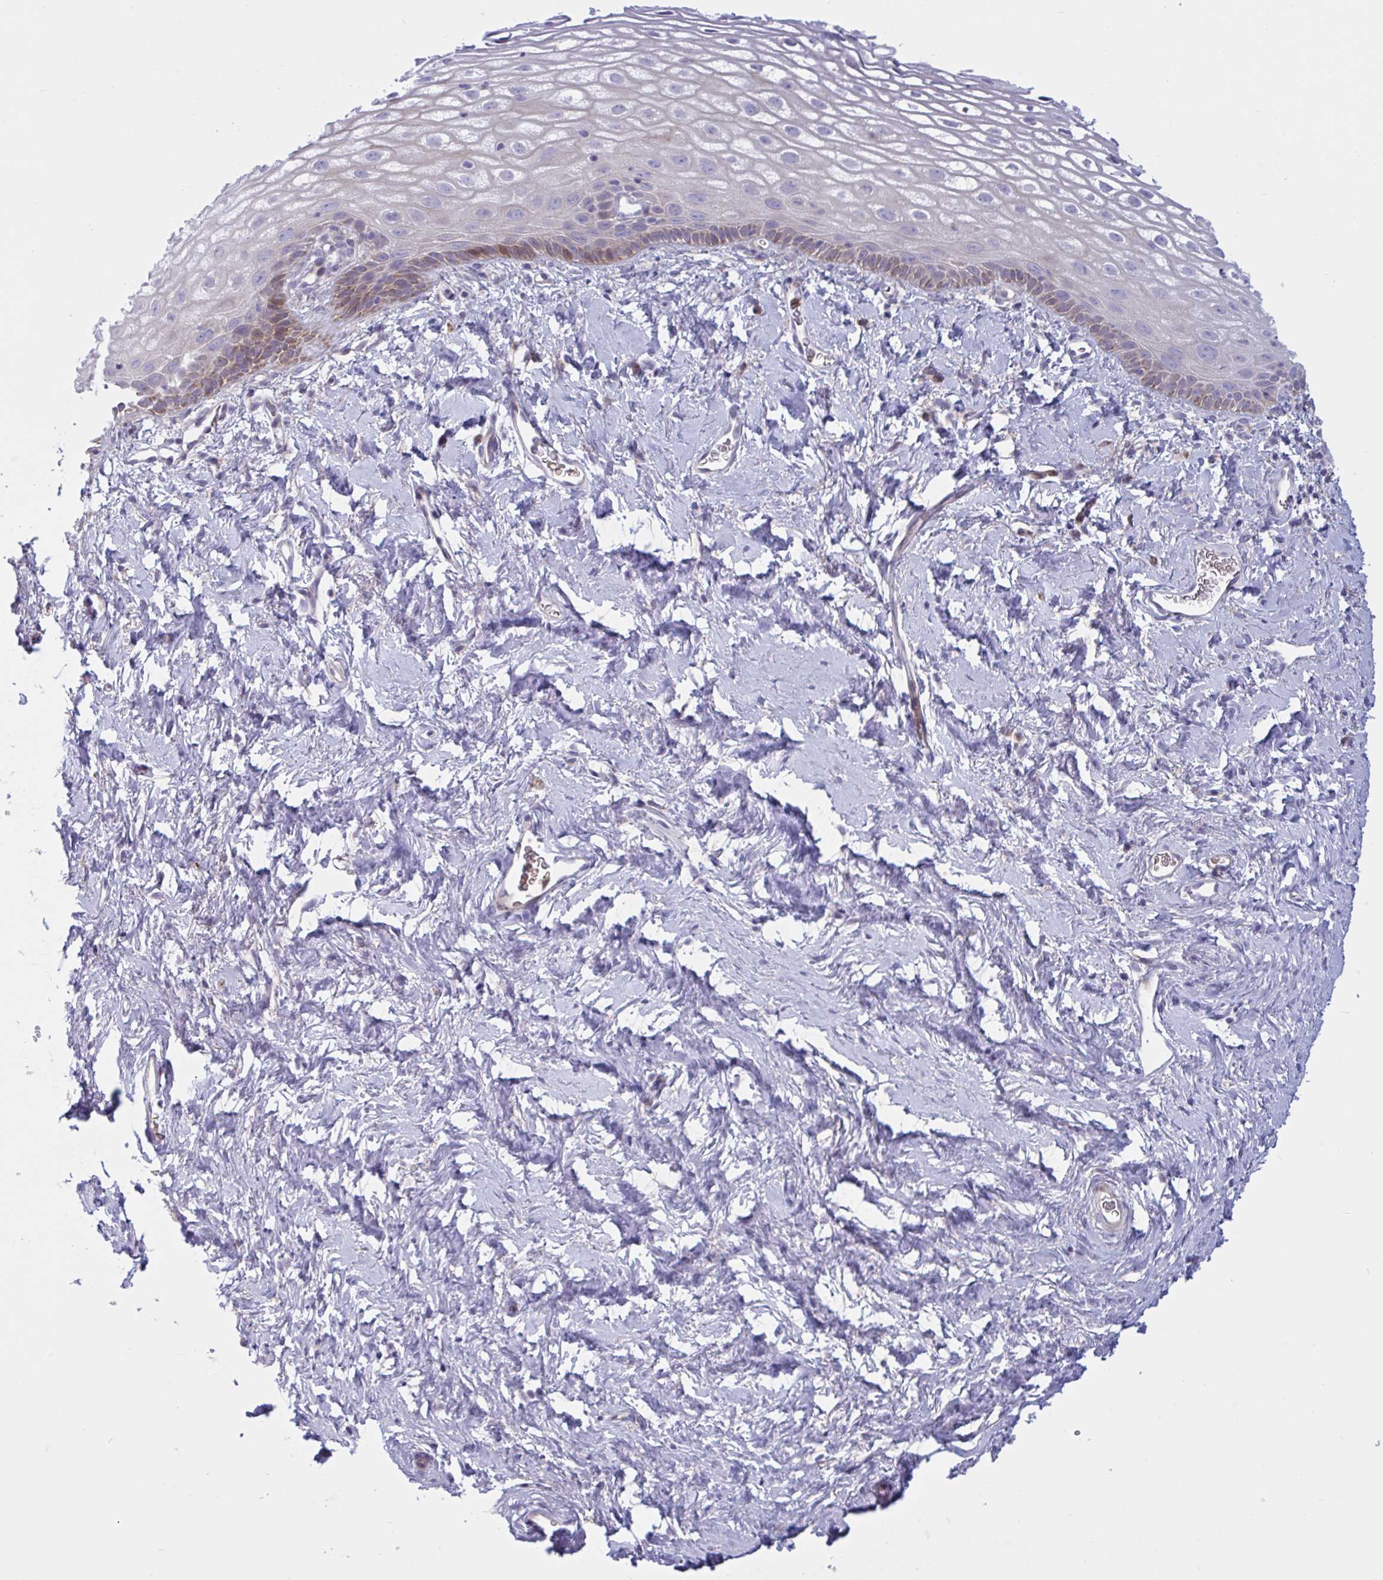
{"staining": {"intensity": "moderate", "quantity": "<25%", "location": "cytoplasmic/membranous"}, "tissue": "vagina", "cell_type": "Squamous epithelial cells", "image_type": "normal", "snomed": [{"axis": "morphology", "description": "Normal tissue, NOS"}, {"axis": "morphology", "description": "Adenocarcinoma, NOS"}, {"axis": "topography", "description": "Rectum"}, {"axis": "topography", "description": "Vagina"}, {"axis": "topography", "description": "Peripheral nerve tissue"}], "caption": "Vagina stained with a brown dye exhibits moderate cytoplasmic/membranous positive positivity in about <25% of squamous epithelial cells.", "gene": "VWC2", "patient": {"sex": "female", "age": 71}}